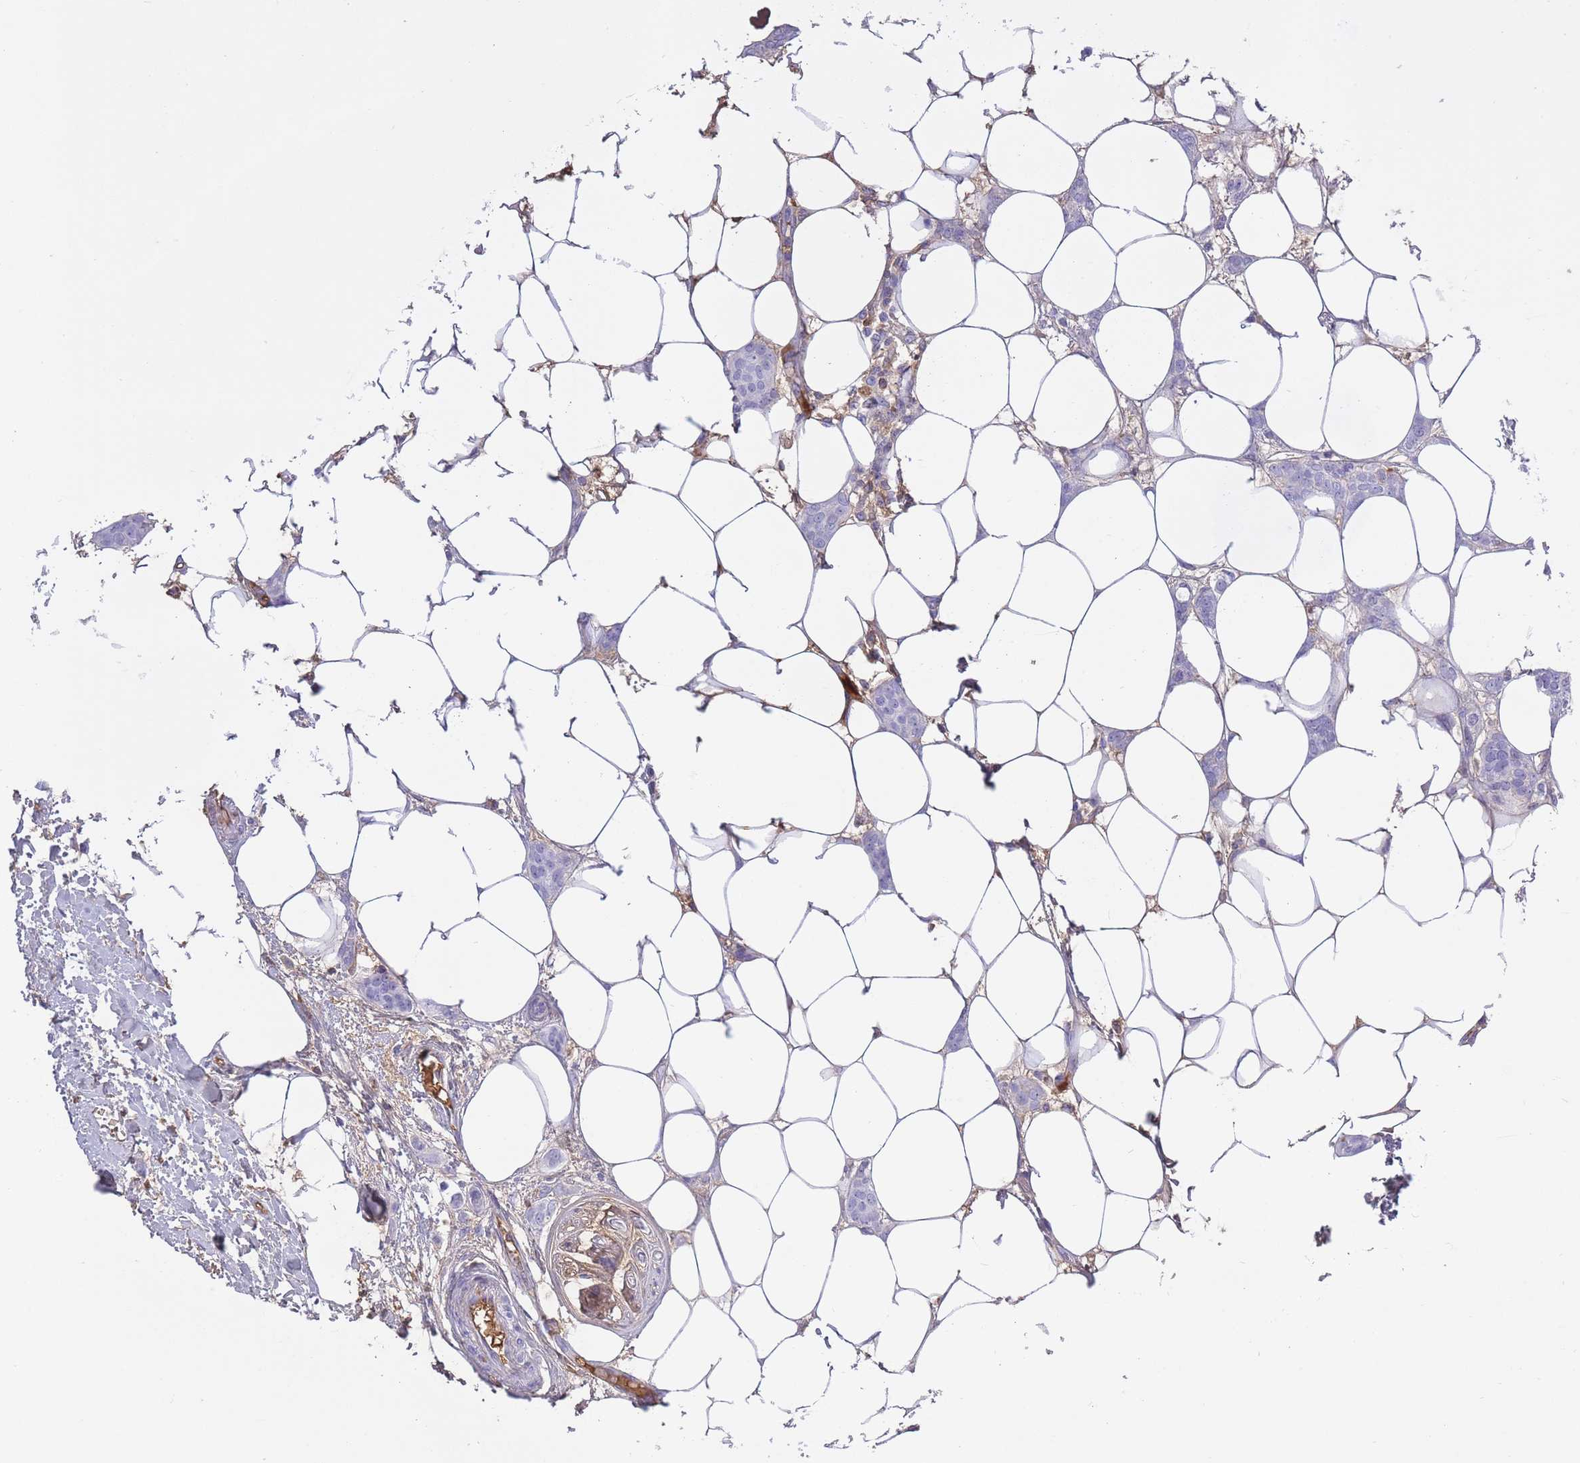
{"staining": {"intensity": "negative", "quantity": "none", "location": "none"}, "tissue": "breast cancer", "cell_type": "Tumor cells", "image_type": "cancer", "snomed": [{"axis": "morphology", "description": "Duct carcinoma"}, {"axis": "topography", "description": "Breast"}], "caption": "Immunohistochemistry photomicrograph of breast cancer (invasive ductal carcinoma) stained for a protein (brown), which reveals no positivity in tumor cells.", "gene": "AP3S2", "patient": {"sex": "female", "age": 72}}